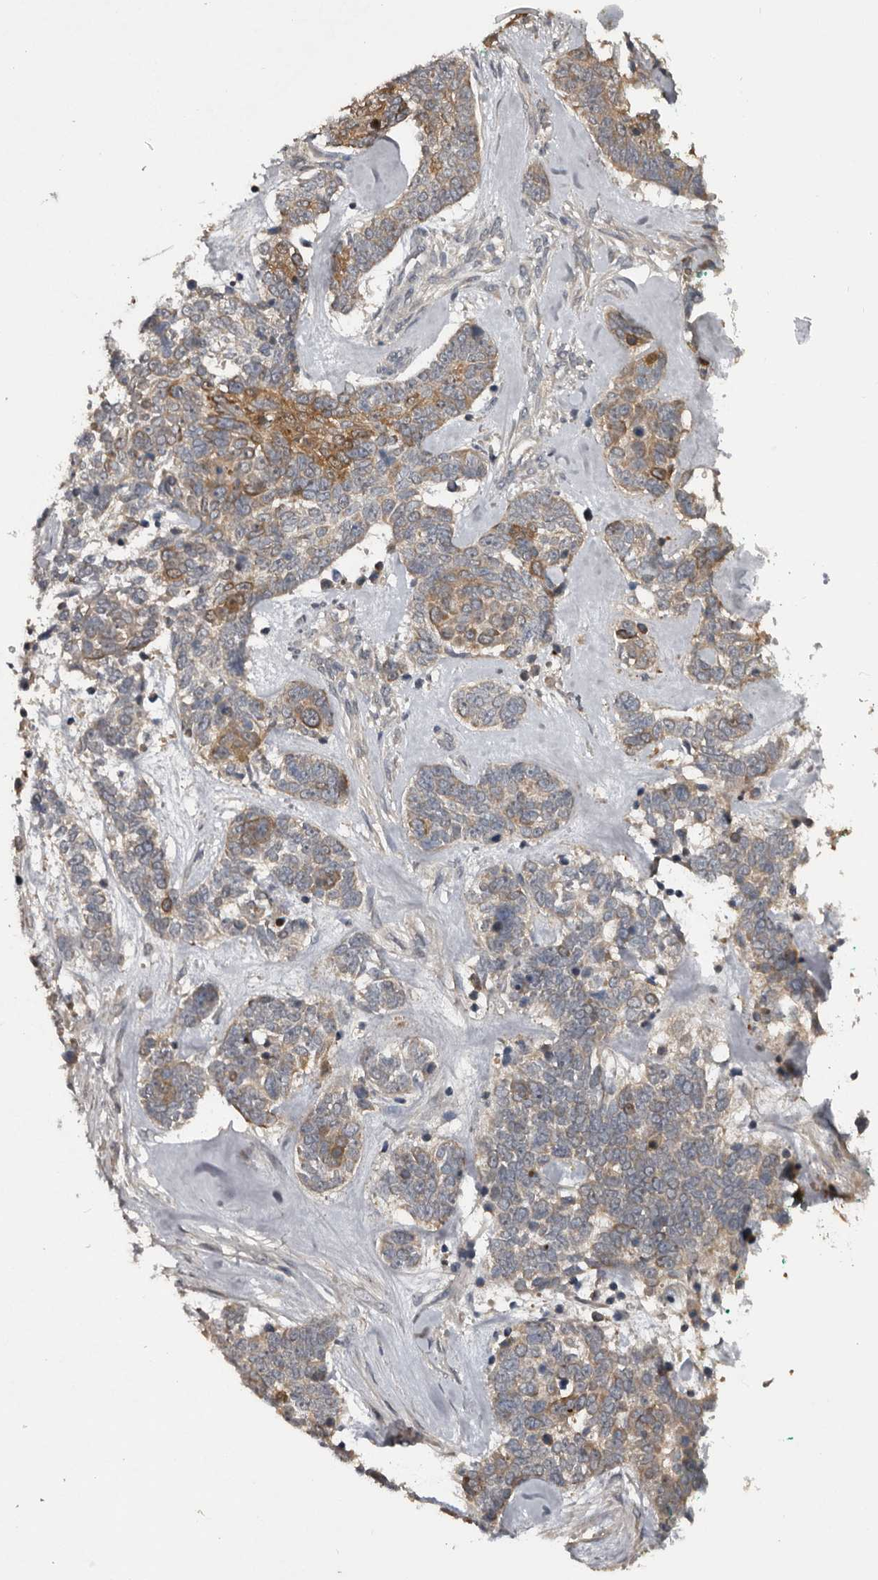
{"staining": {"intensity": "moderate", "quantity": "25%-75%", "location": "cytoplasmic/membranous"}, "tissue": "skin cancer", "cell_type": "Tumor cells", "image_type": "cancer", "snomed": [{"axis": "morphology", "description": "Basal cell carcinoma"}, {"axis": "topography", "description": "Skin"}], "caption": "There is medium levels of moderate cytoplasmic/membranous expression in tumor cells of skin cancer (basal cell carcinoma), as demonstrated by immunohistochemical staining (brown color).", "gene": "DNAJB4", "patient": {"sex": "female", "age": 81}}